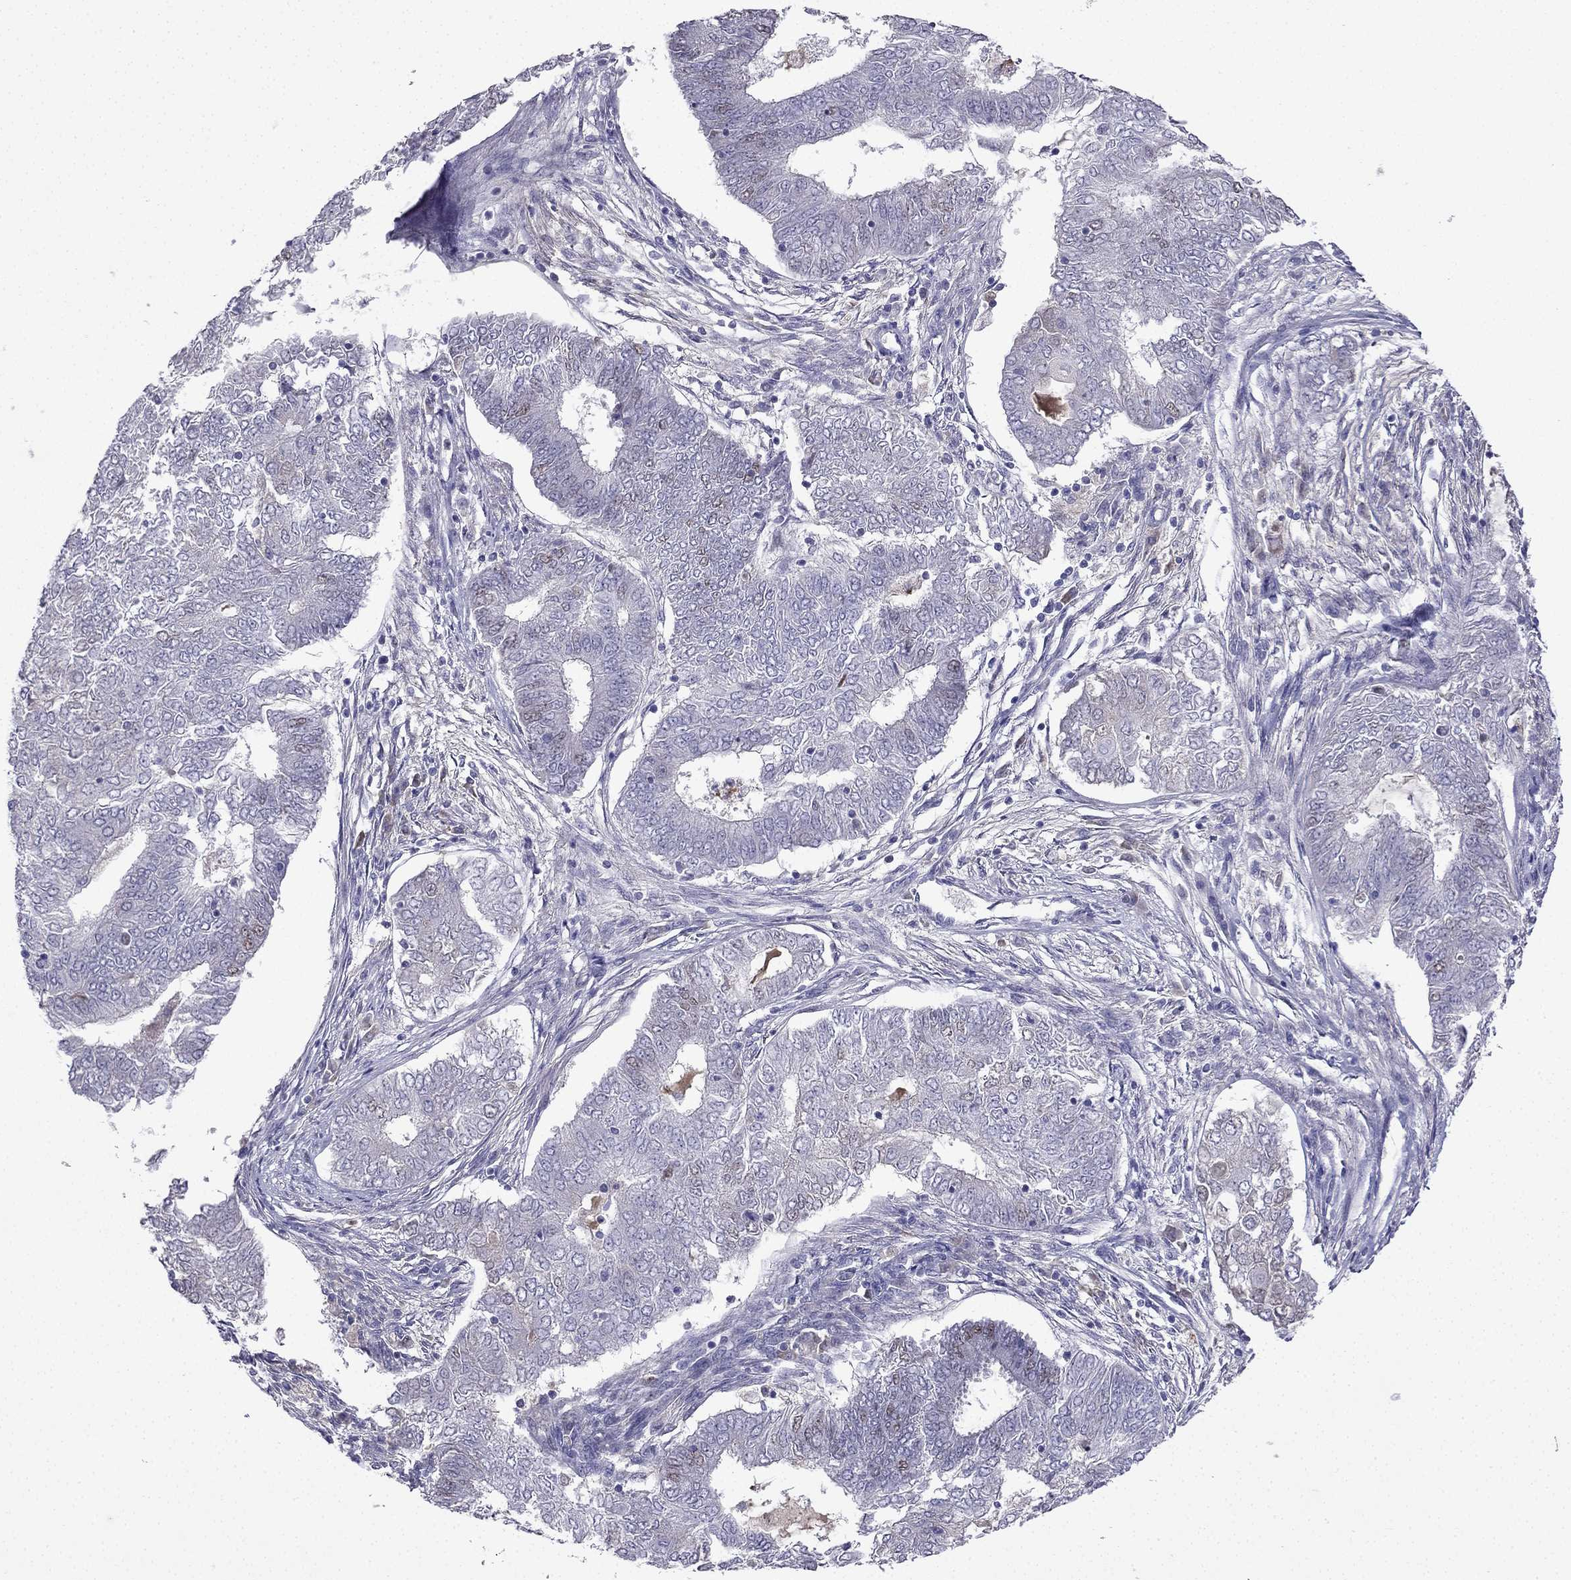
{"staining": {"intensity": "weak", "quantity": "<25%", "location": "nuclear"}, "tissue": "endometrial cancer", "cell_type": "Tumor cells", "image_type": "cancer", "snomed": [{"axis": "morphology", "description": "Adenocarcinoma, NOS"}, {"axis": "topography", "description": "Endometrium"}], "caption": "Immunohistochemistry of human endometrial cancer (adenocarcinoma) displays no positivity in tumor cells. The staining is performed using DAB (3,3'-diaminobenzidine) brown chromogen with nuclei counter-stained in using hematoxylin.", "gene": "UHRF1", "patient": {"sex": "female", "age": 62}}